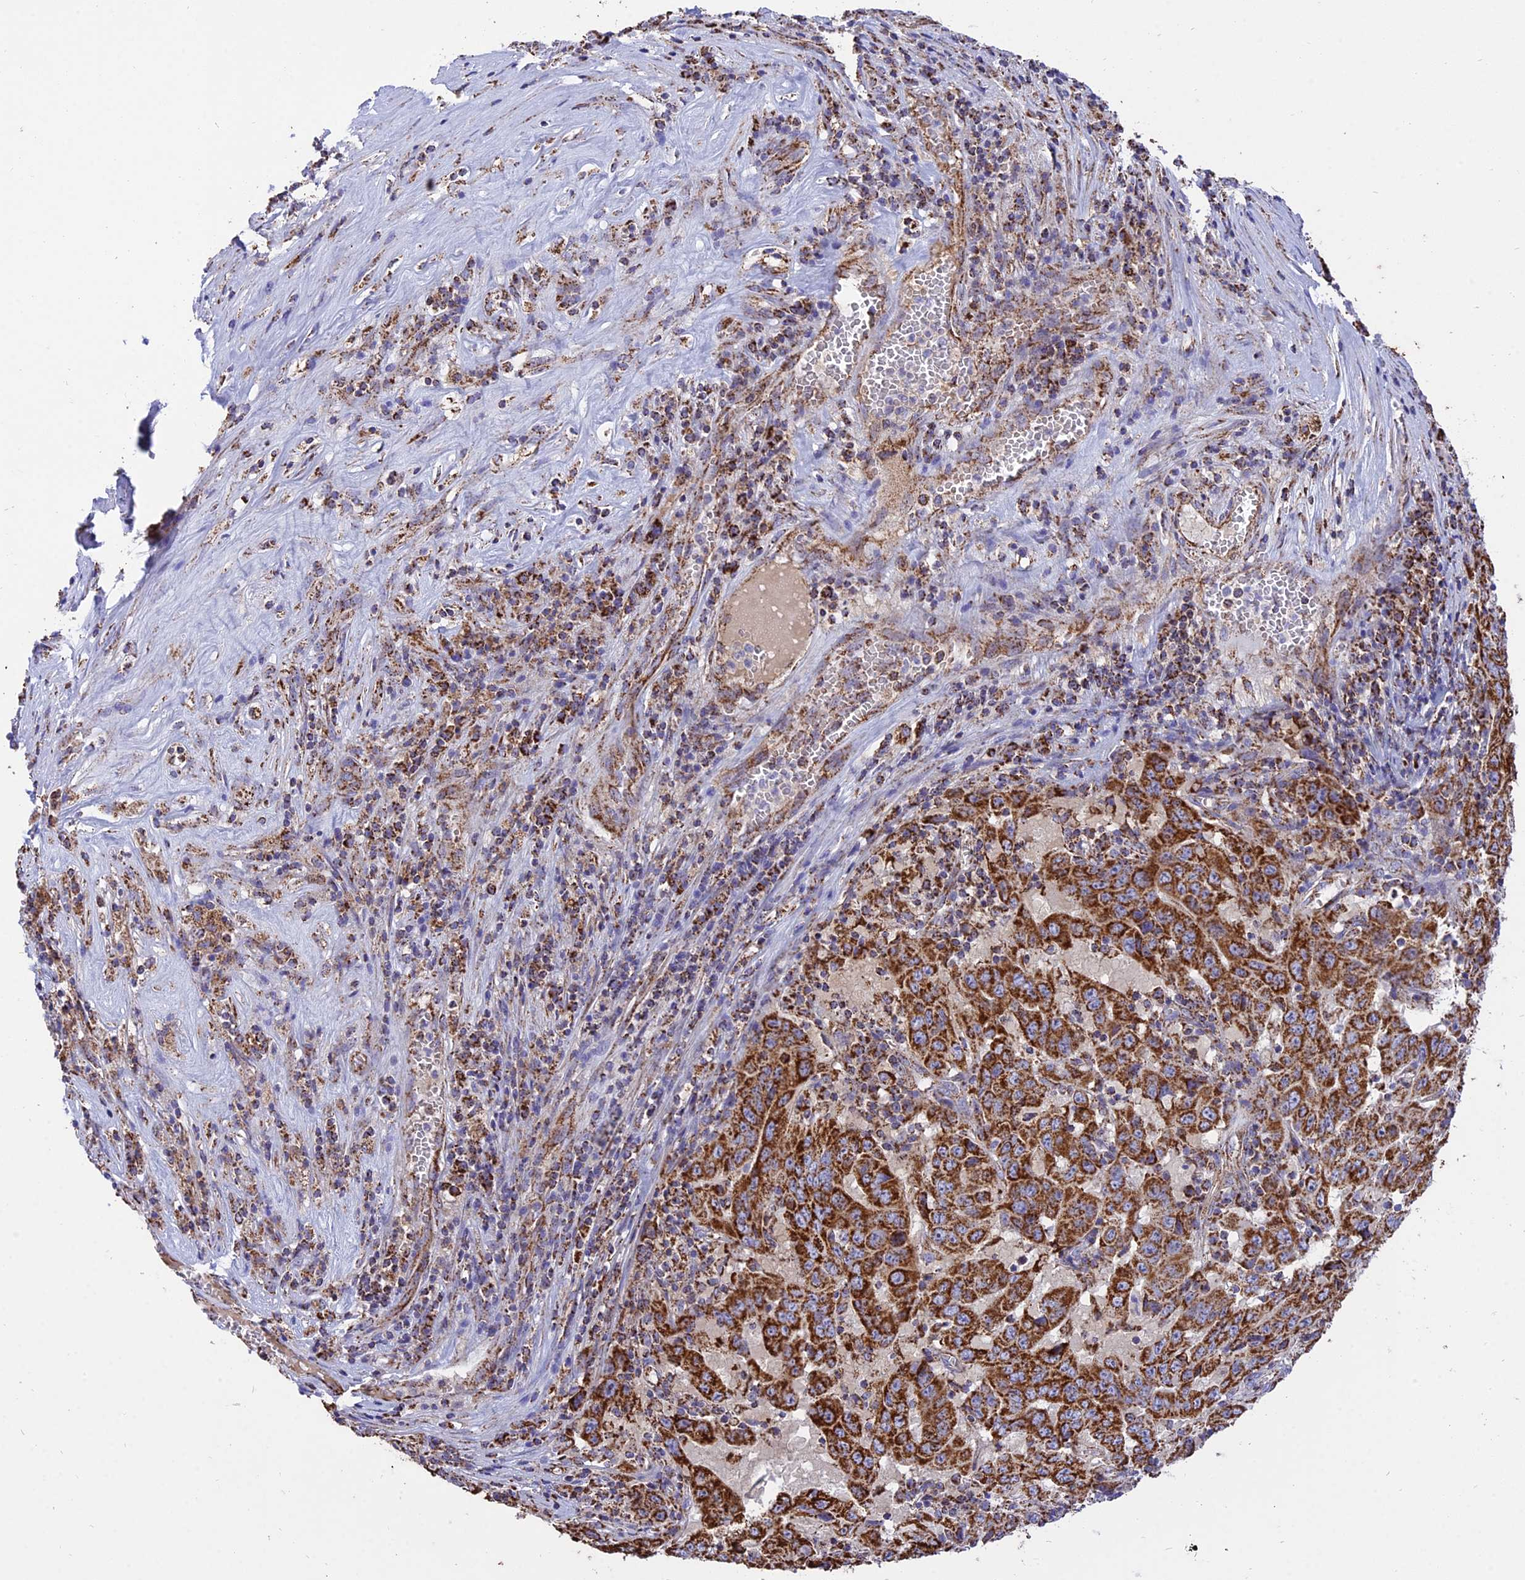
{"staining": {"intensity": "strong", "quantity": ">75%", "location": "cytoplasmic/membranous"}, "tissue": "pancreatic cancer", "cell_type": "Tumor cells", "image_type": "cancer", "snomed": [{"axis": "morphology", "description": "Adenocarcinoma, NOS"}, {"axis": "topography", "description": "Pancreas"}], "caption": "Brown immunohistochemical staining in adenocarcinoma (pancreatic) demonstrates strong cytoplasmic/membranous expression in approximately >75% of tumor cells.", "gene": "TTC4", "patient": {"sex": "male", "age": 63}}